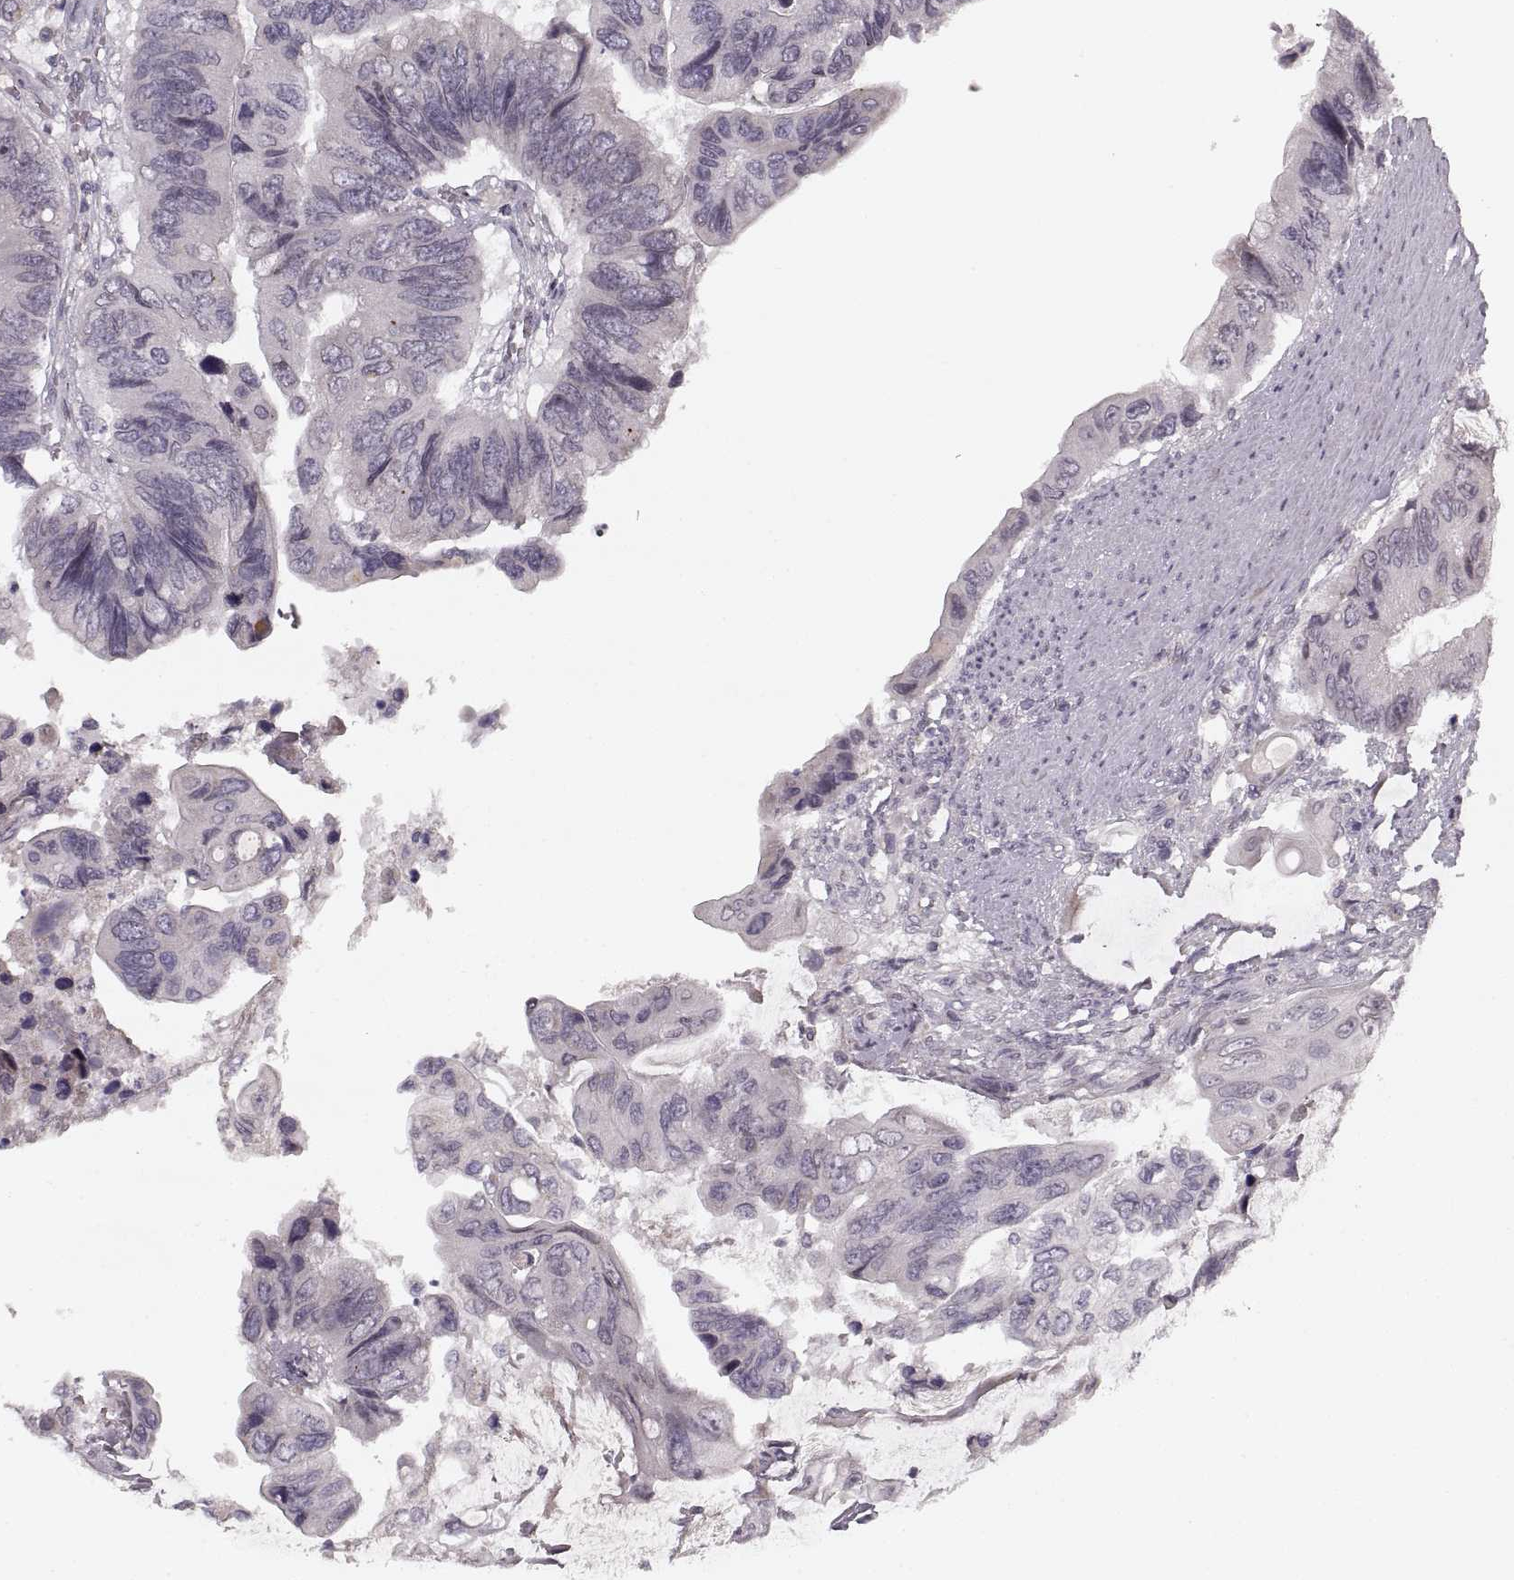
{"staining": {"intensity": "negative", "quantity": "none", "location": "none"}, "tissue": "colorectal cancer", "cell_type": "Tumor cells", "image_type": "cancer", "snomed": [{"axis": "morphology", "description": "Adenocarcinoma, NOS"}, {"axis": "topography", "description": "Rectum"}], "caption": "Tumor cells are negative for brown protein staining in adenocarcinoma (colorectal).", "gene": "ASIC3", "patient": {"sex": "male", "age": 63}}